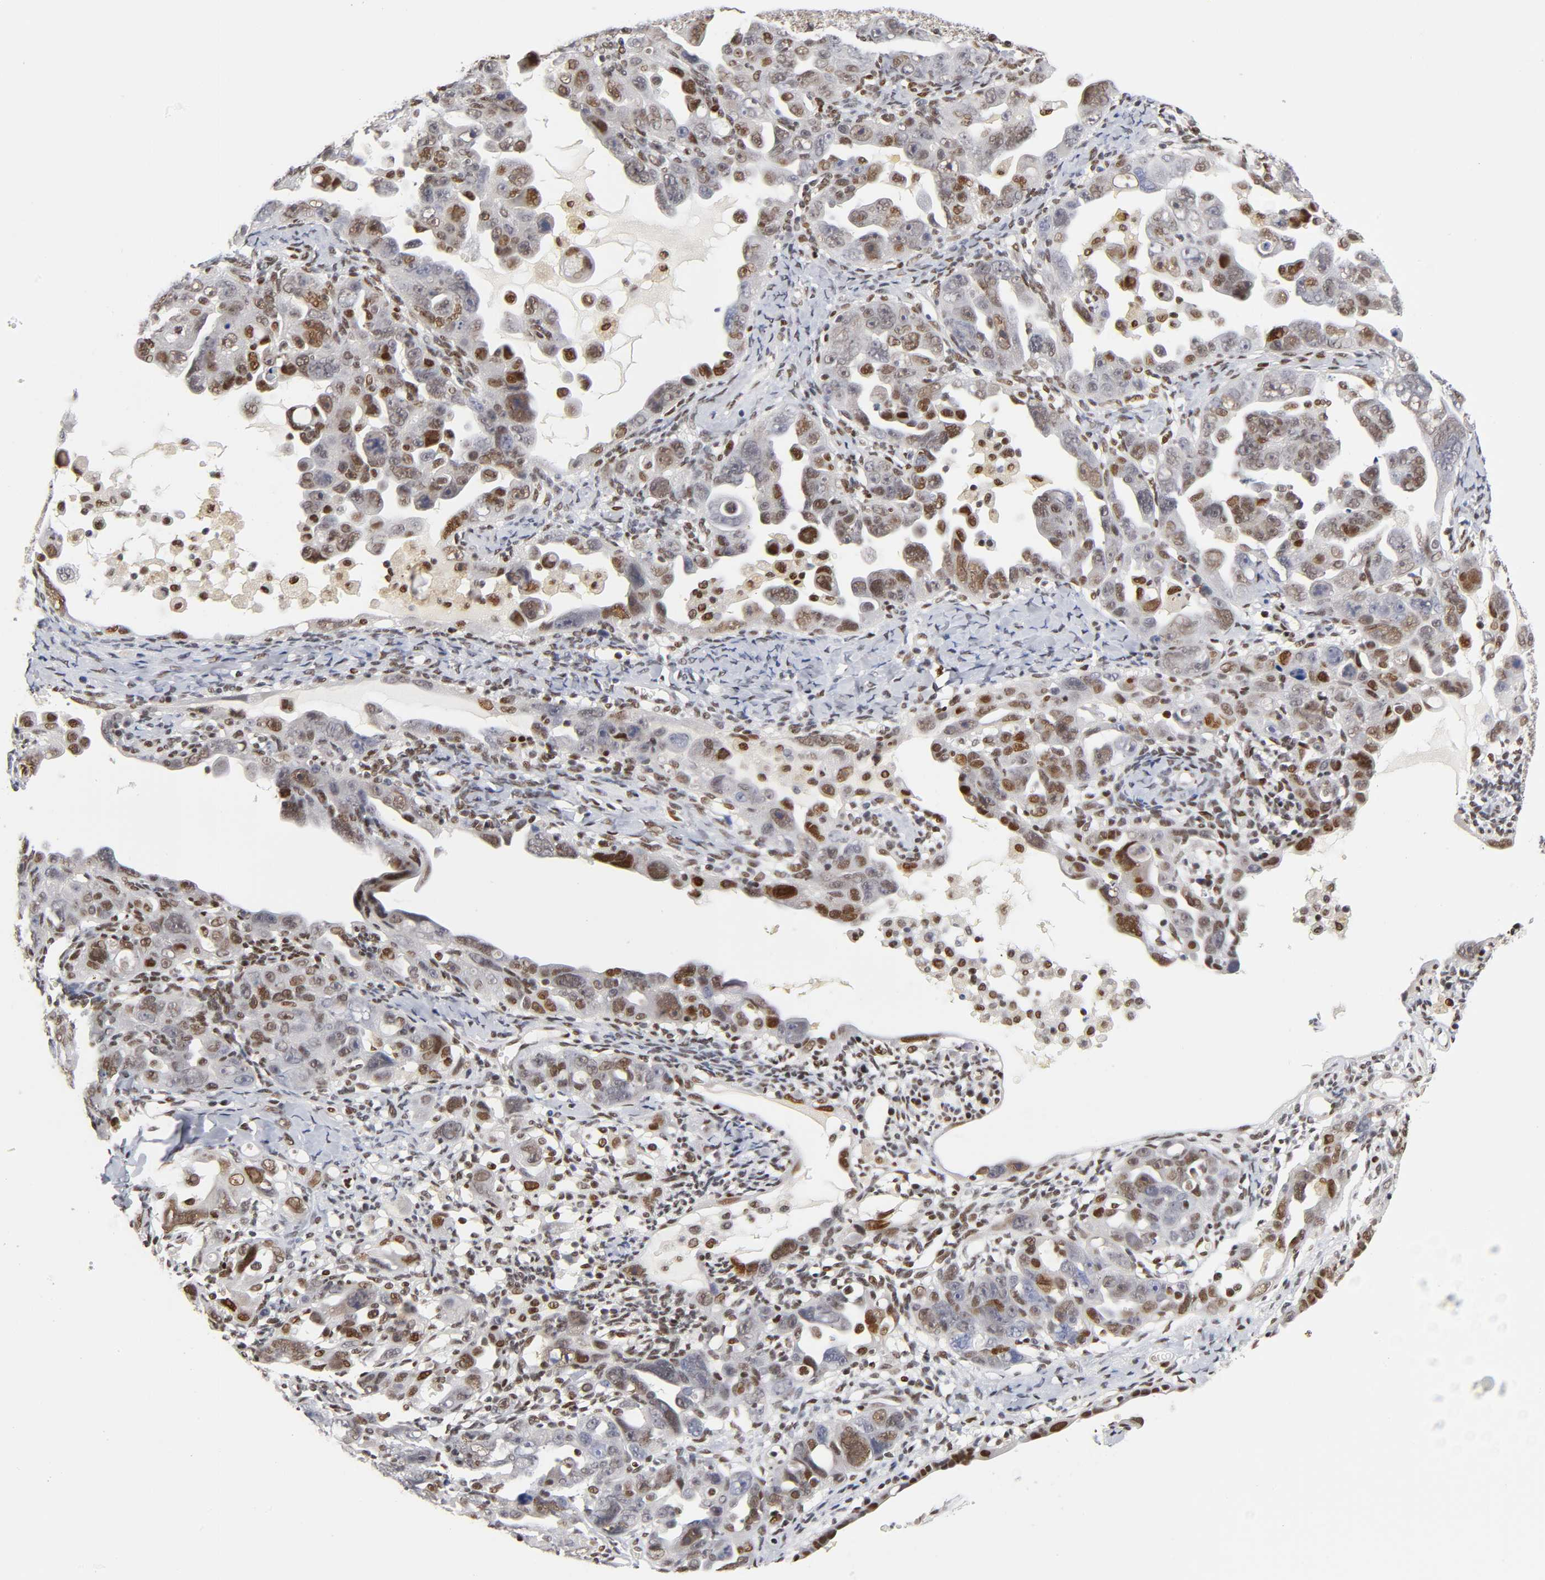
{"staining": {"intensity": "strong", "quantity": ">75%", "location": "nuclear"}, "tissue": "ovarian cancer", "cell_type": "Tumor cells", "image_type": "cancer", "snomed": [{"axis": "morphology", "description": "Cystadenocarcinoma, serous, NOS"}, {"axis": "topography", "description": "Ovary"}], "caption": "Immunohistochemistry of human ovarian serous cystadenocarcinoma shows high levels of strong nuclear staining in approximately >75% of tumor cells.", "gene": "NR3C1", "patient": {"sex": "female", "age": 66}}